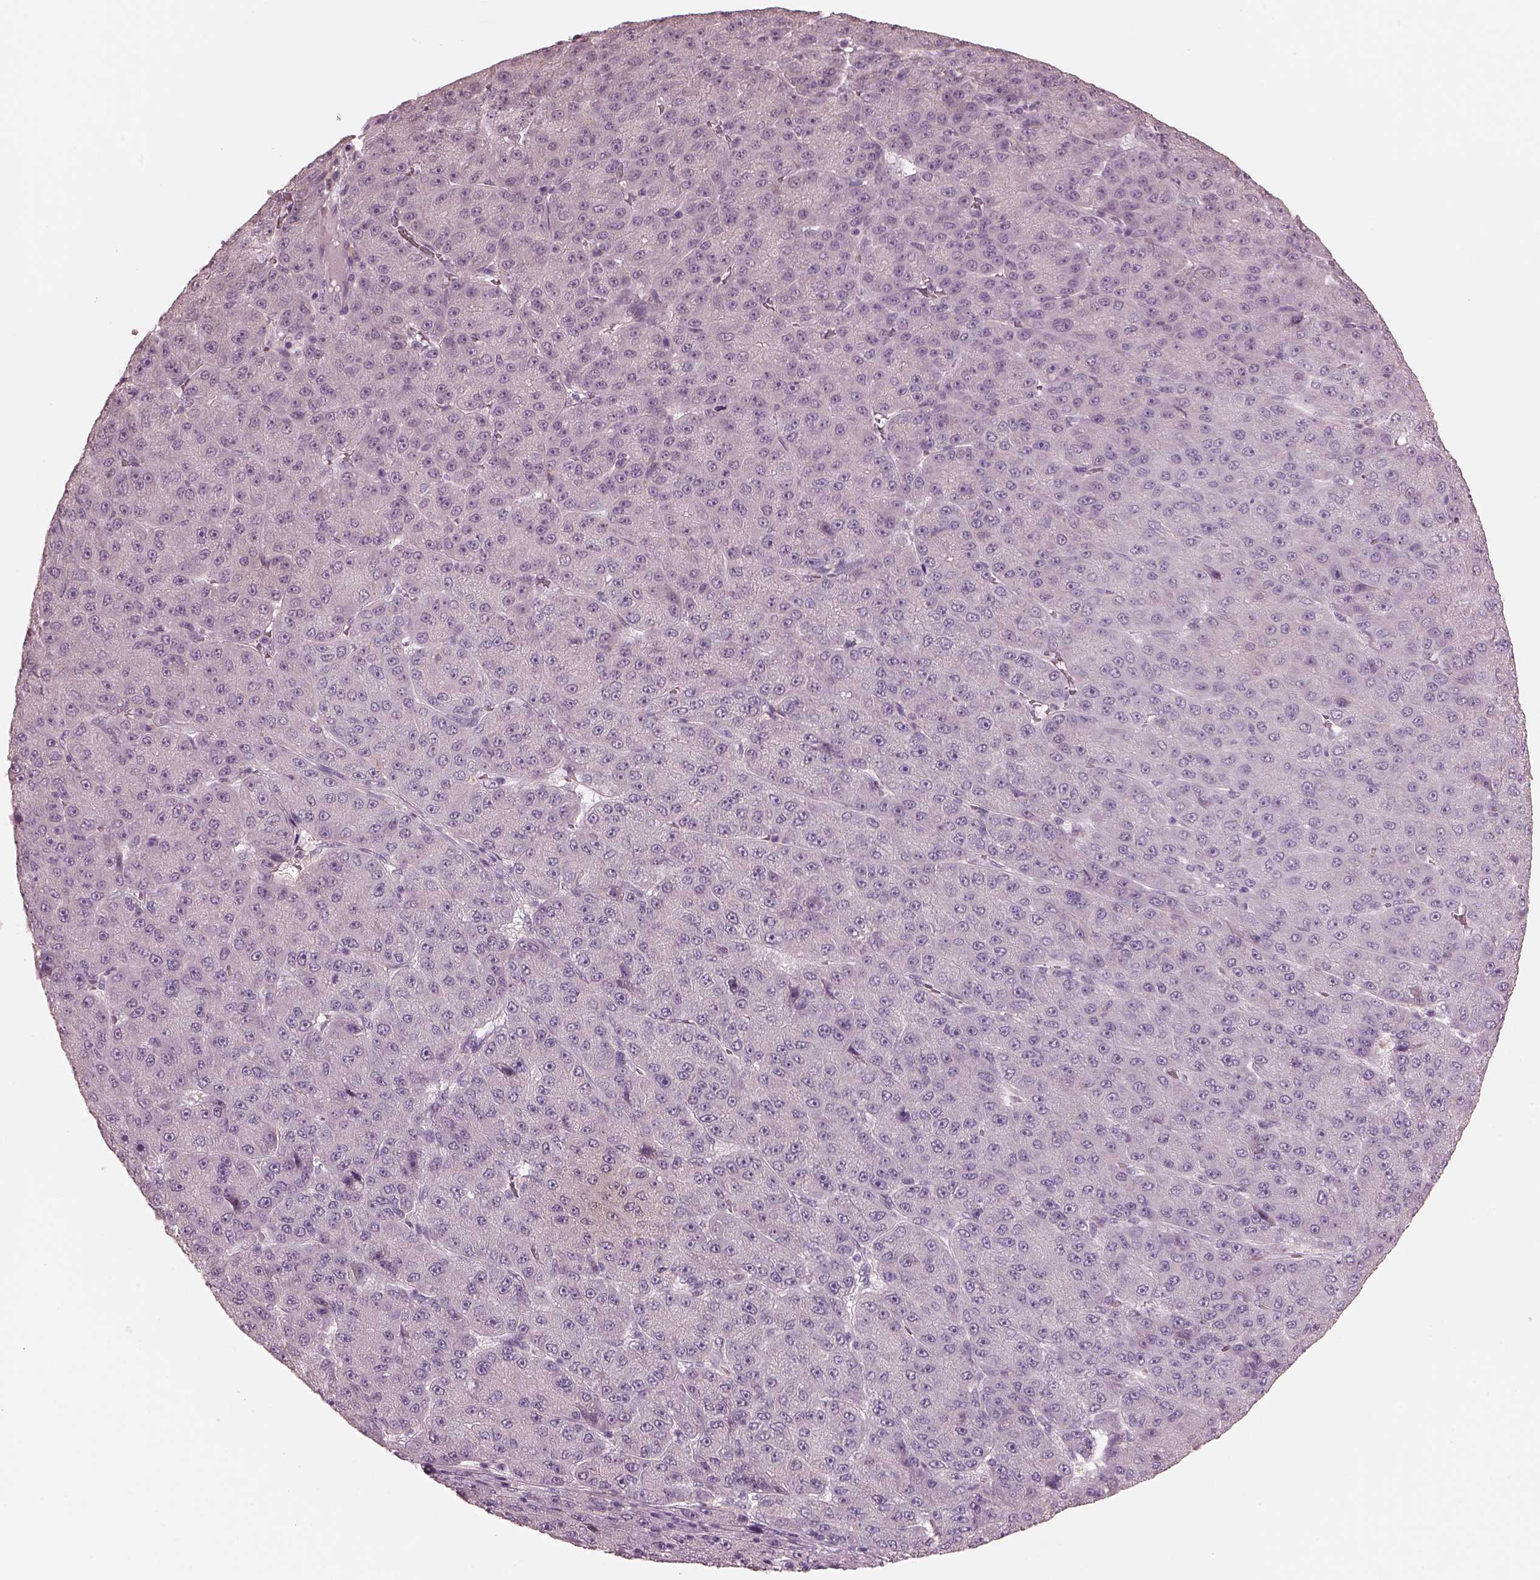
{"staining": {"intensity": "negative", "quantity": "none", "location": "none"}, "tissue": "liver cancer", "cell_type": "Tumor cells", "image_type": "cancer", "snomed": [{"axis": "morphology", "description": "Carcinoma, Hepatocellular, NOS"}, {"axis": "topography", "description": "Liver"}], "caption": "Tumor cells show no significant staining in liver cancer.", "gene": "OPTC", "patient": {"sex": "male", "age": 67}}